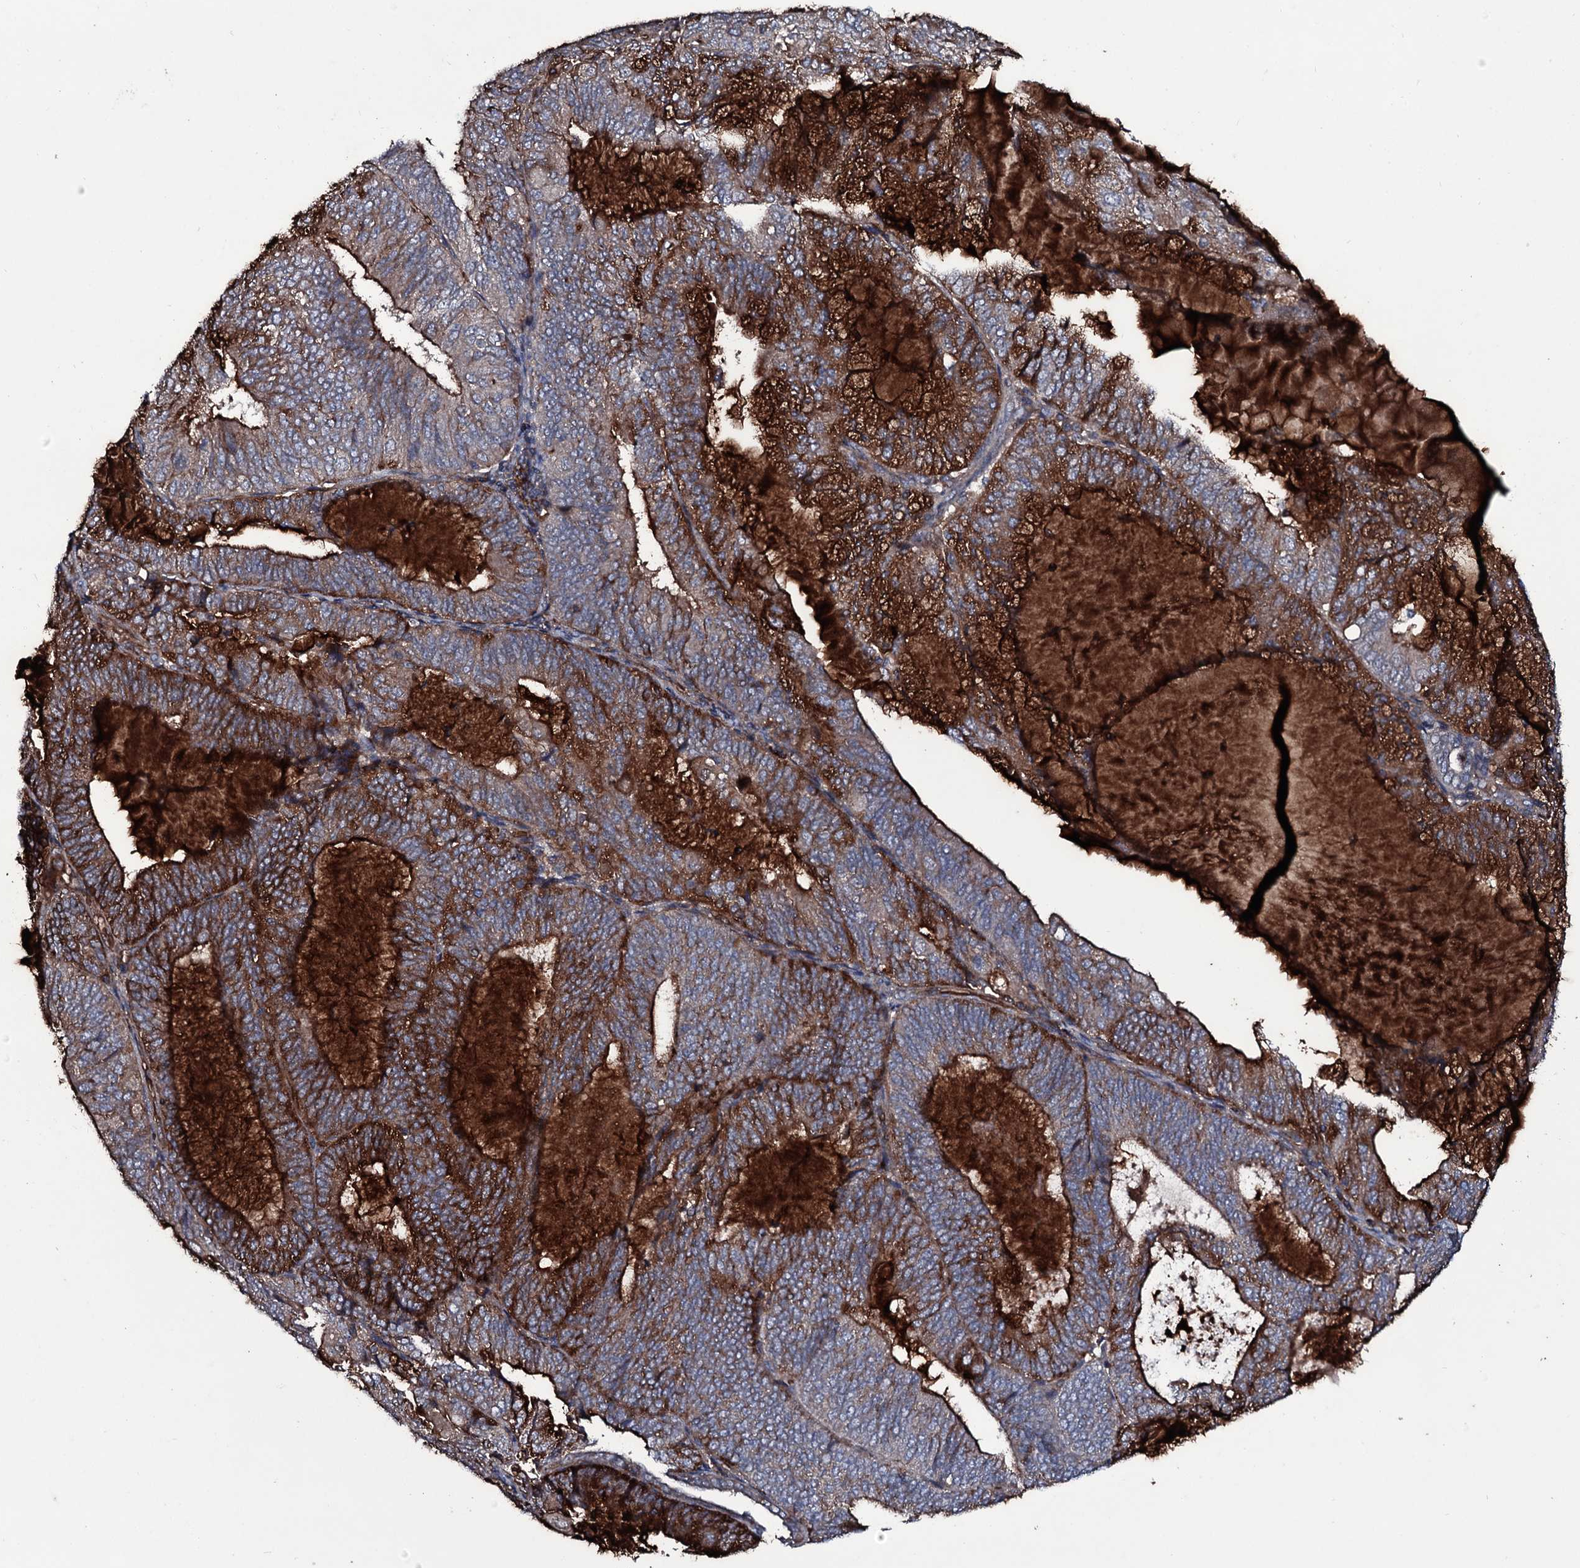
{"staining": {"intensity": "strong", "quantity": "25%-75%", "location": "cytoplasmic/membranous"}, "tissue": "endometrial cancer", "cell_type": "Tumor cells", "image_type": "cancer", "snomed": [{"axis": "morphology", "description": "Adenocarcinoma, NOS"}, {"axis": "topography", "description": "Endometrium"}], "caption": "A histopathology image showing strong cytoplasmic/membranous positivity in about 25%-75% of tumor cells in endometrial adenocarcinoma, as visualized by brown immunohistochemical staining.", "gene": "ZSWIM8", "patient": {"sex": "female", "age": 81}}